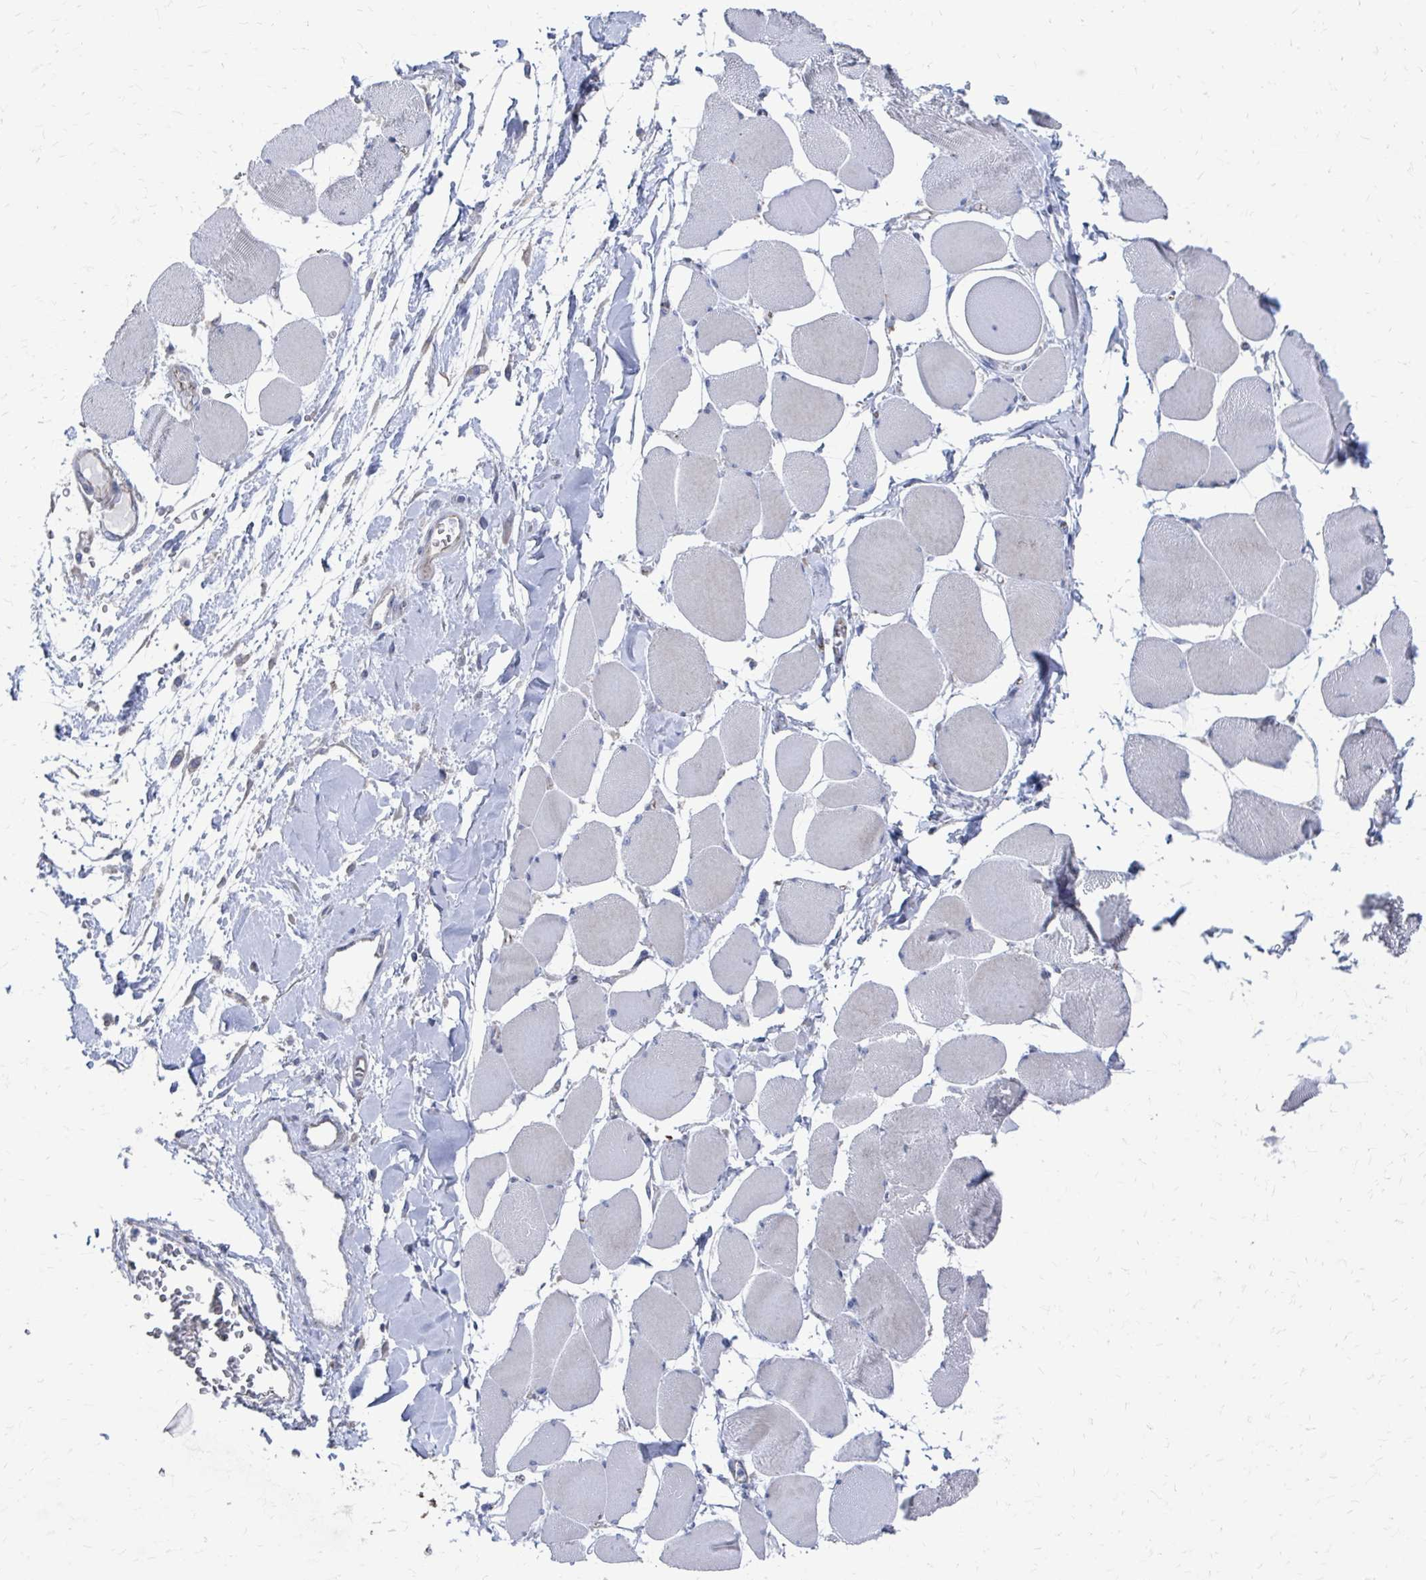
{"staining": {"intensity": "weak", "quantity": "<25%", "location": "cytoplasmic/membranous"}, "tissue": "skeletal muscle", "cell_type": "Myocytes", "image_type": "normal", "snomed": [{"axis": "morphology", "description": "Normal tissue, NOS"}, {"axis": "topography", "description": "Skeletal muscle"}], "caption": "Myocytes show no significant protein staining in benign skeletal muscle. The staining is performed using DAB (3,3'-diaminobenzidine) brown chromogen with nuclei counter-stained in using hematoxylin.", "gene": "PLEKHG7", "patient": {"sex": "female", "age": 75}}